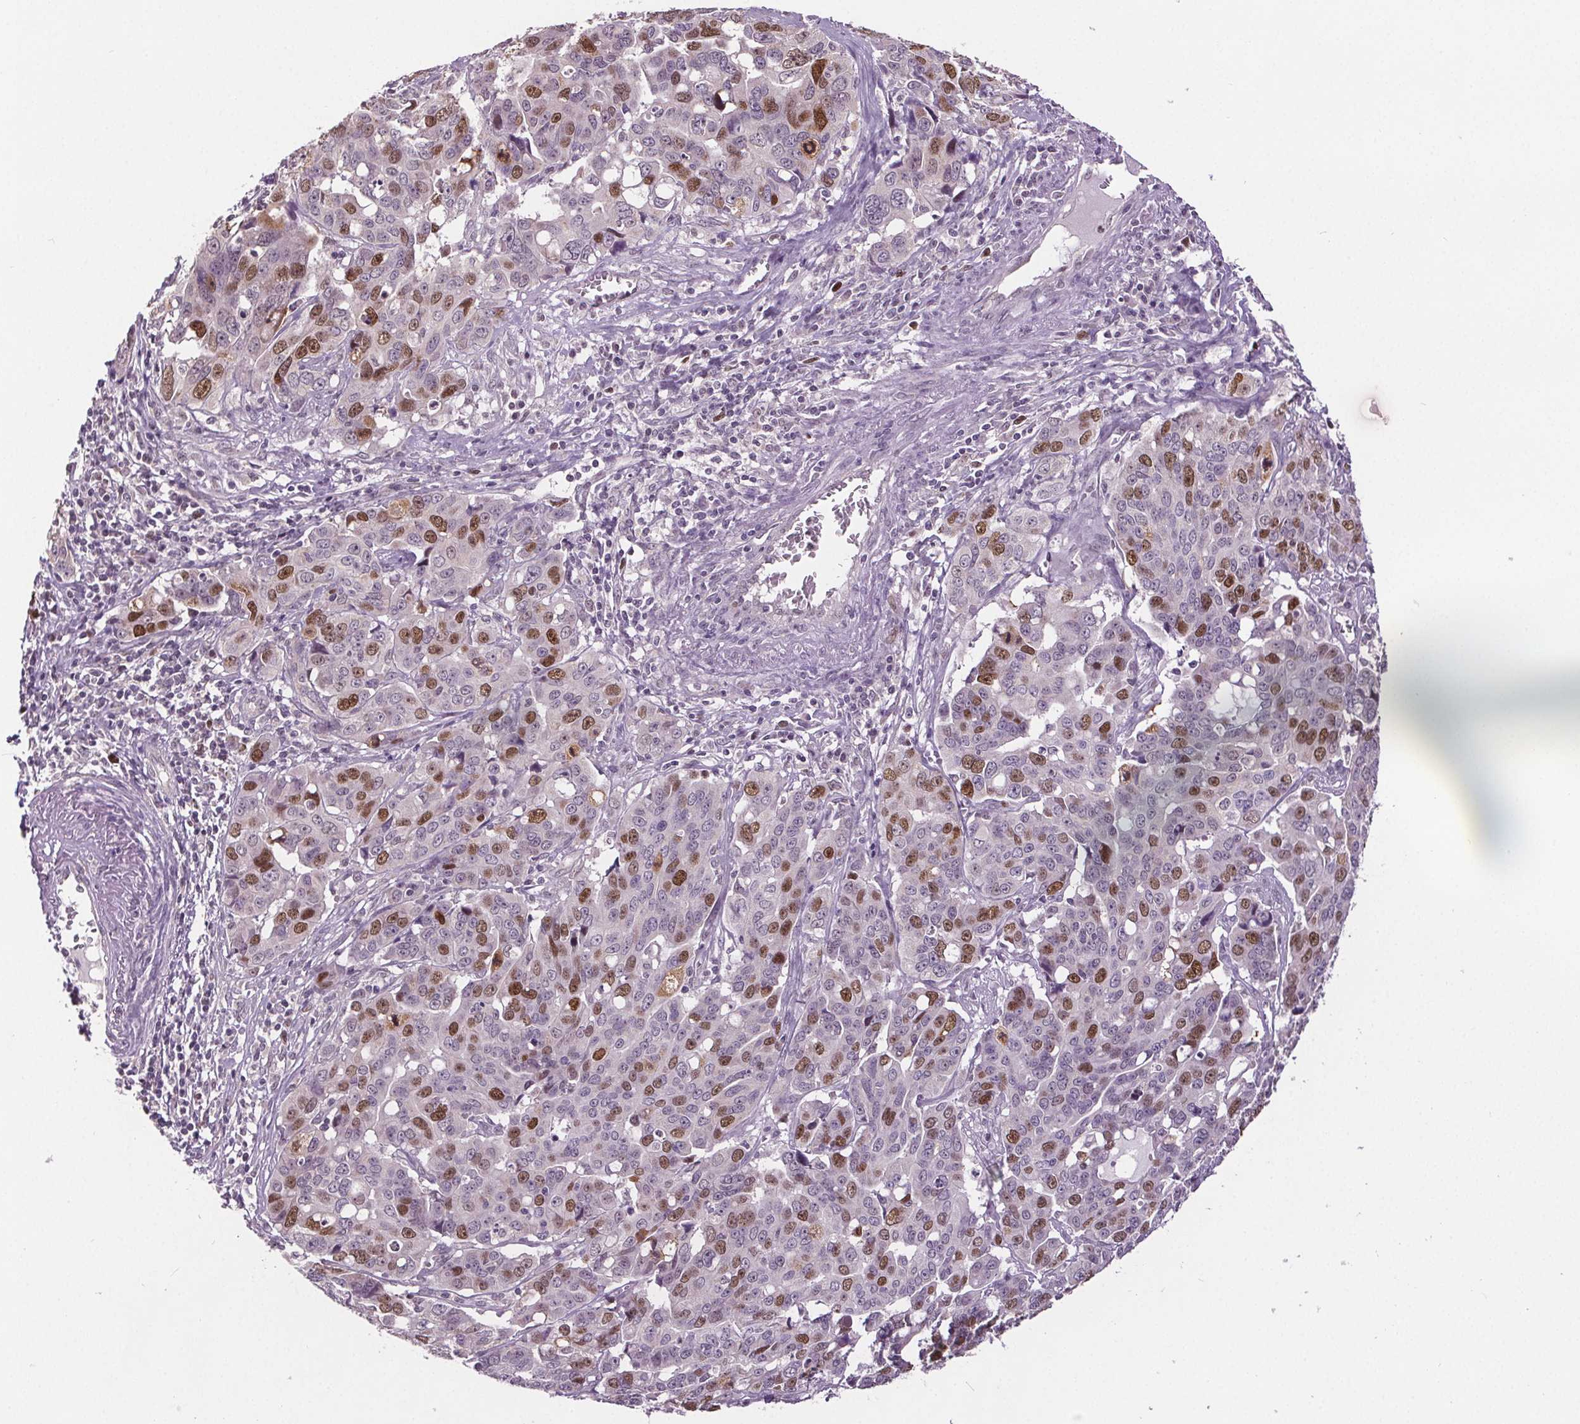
{"staining": {"intensity": "moderate", "quantity": "25%-75%", "location": "nuclear"}, "tissue": "ovarian cancer", "cell_type": "Tumor cells", "image_type": "cancer", "snomed": [{"axis": "morphology", "description": "Carcinoma, endometroid"}, {"axis": "topography", "description": "Ovary"}], "caption": "Endometroid carcinoma (ovarian) stained for a protein displays moderate nuclear positivity in tumor cells.", "gene": "CENPF", "patient": {"sex": "female", "age": 78}}